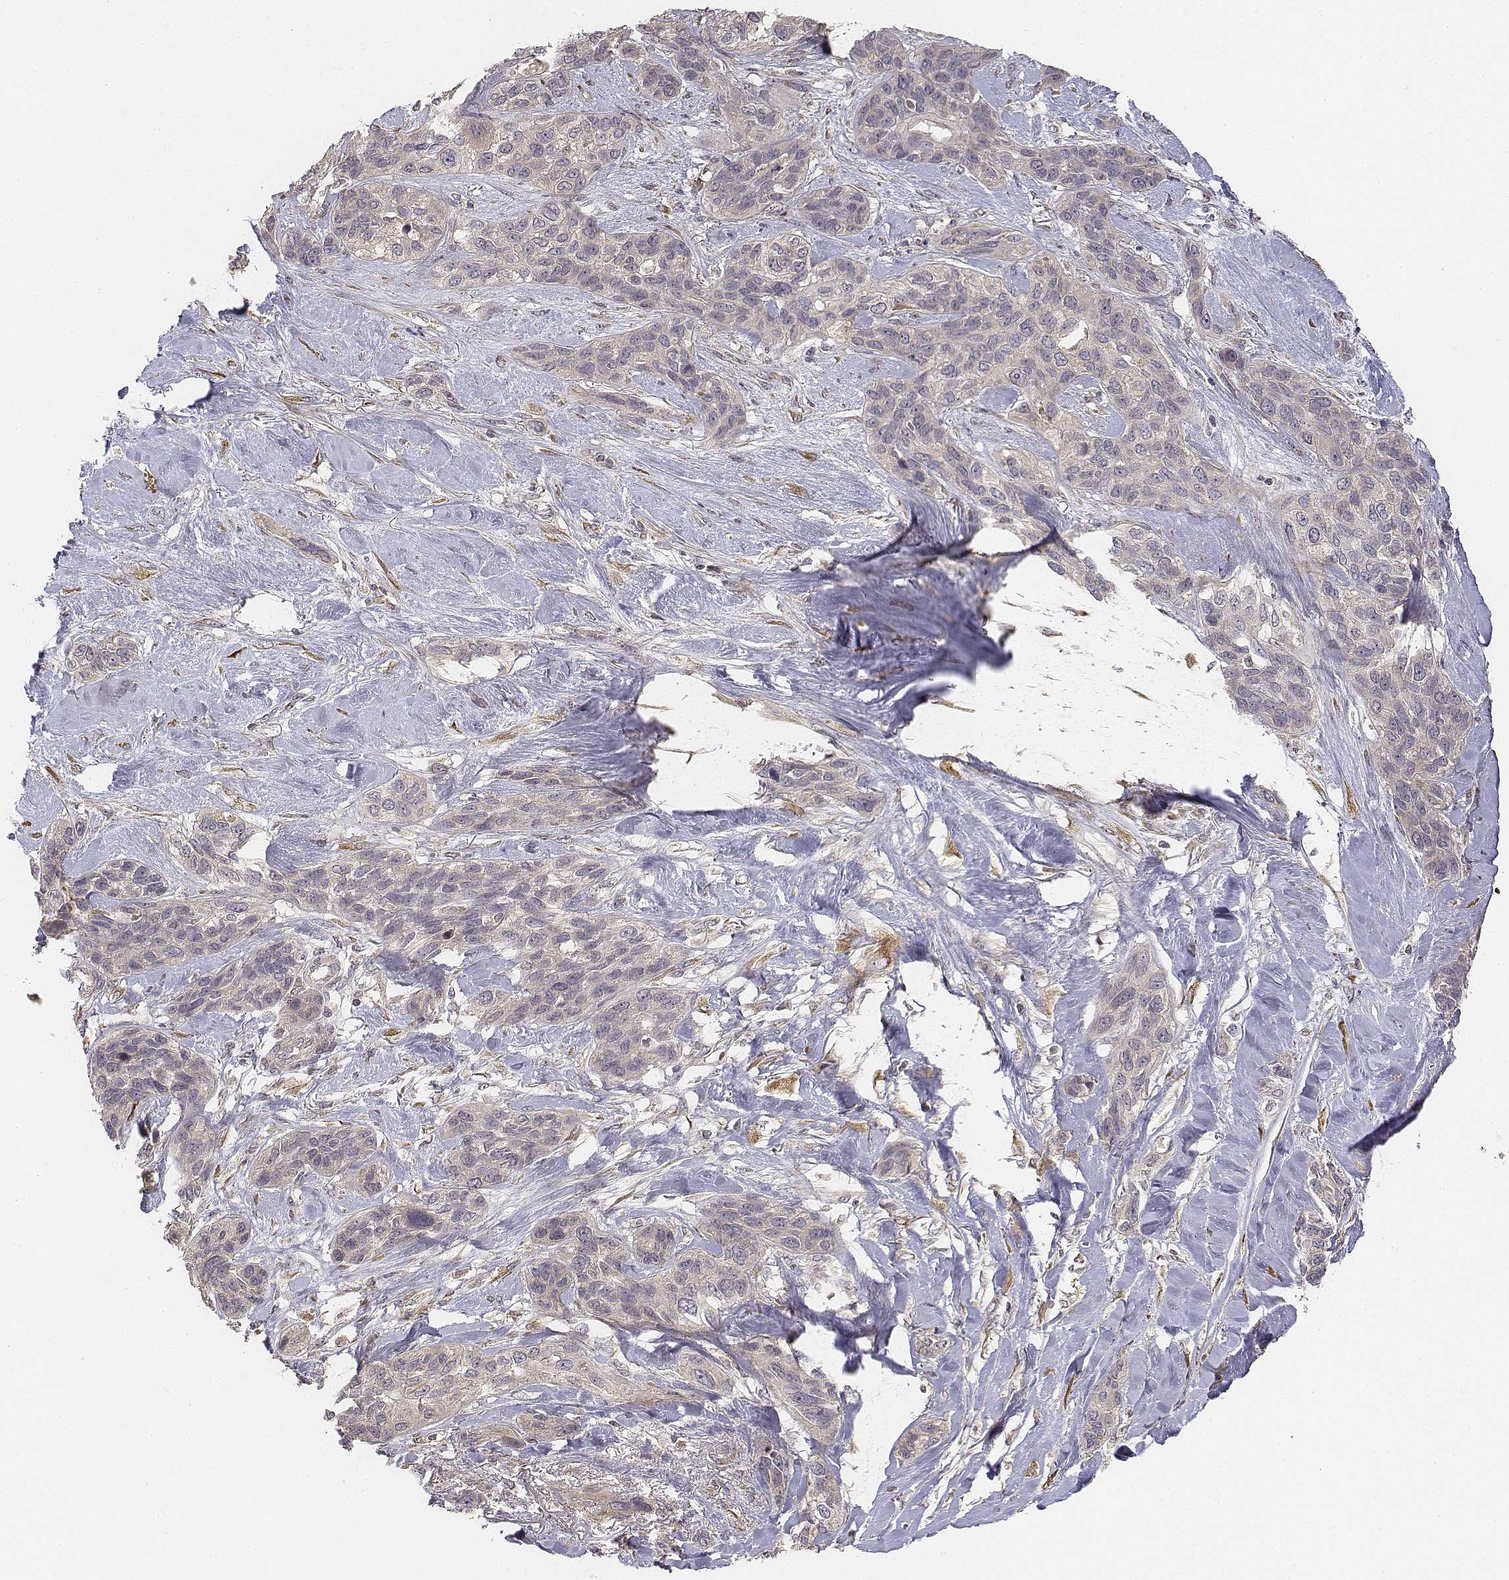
{"staining": {"intensity": "negative", "quantity": "none", "location": "none"}, "tissue": "lung cancer", "cell_type": "Tumor cells", "image_type": "cancer", "snomed": [{"axis": "morphology", "description": "Squamous cell carcinoma, NOS"}, {"axis": "topography", "description": "Lung"}], "caption": "The immunohistochemistry (IHC) photomicrograph has no significant staining in tumor cells of squamous cell carcinoma (lung) tissue.", "gene": "FBXO21", "patient": {"sex": "female", "age": 70}}